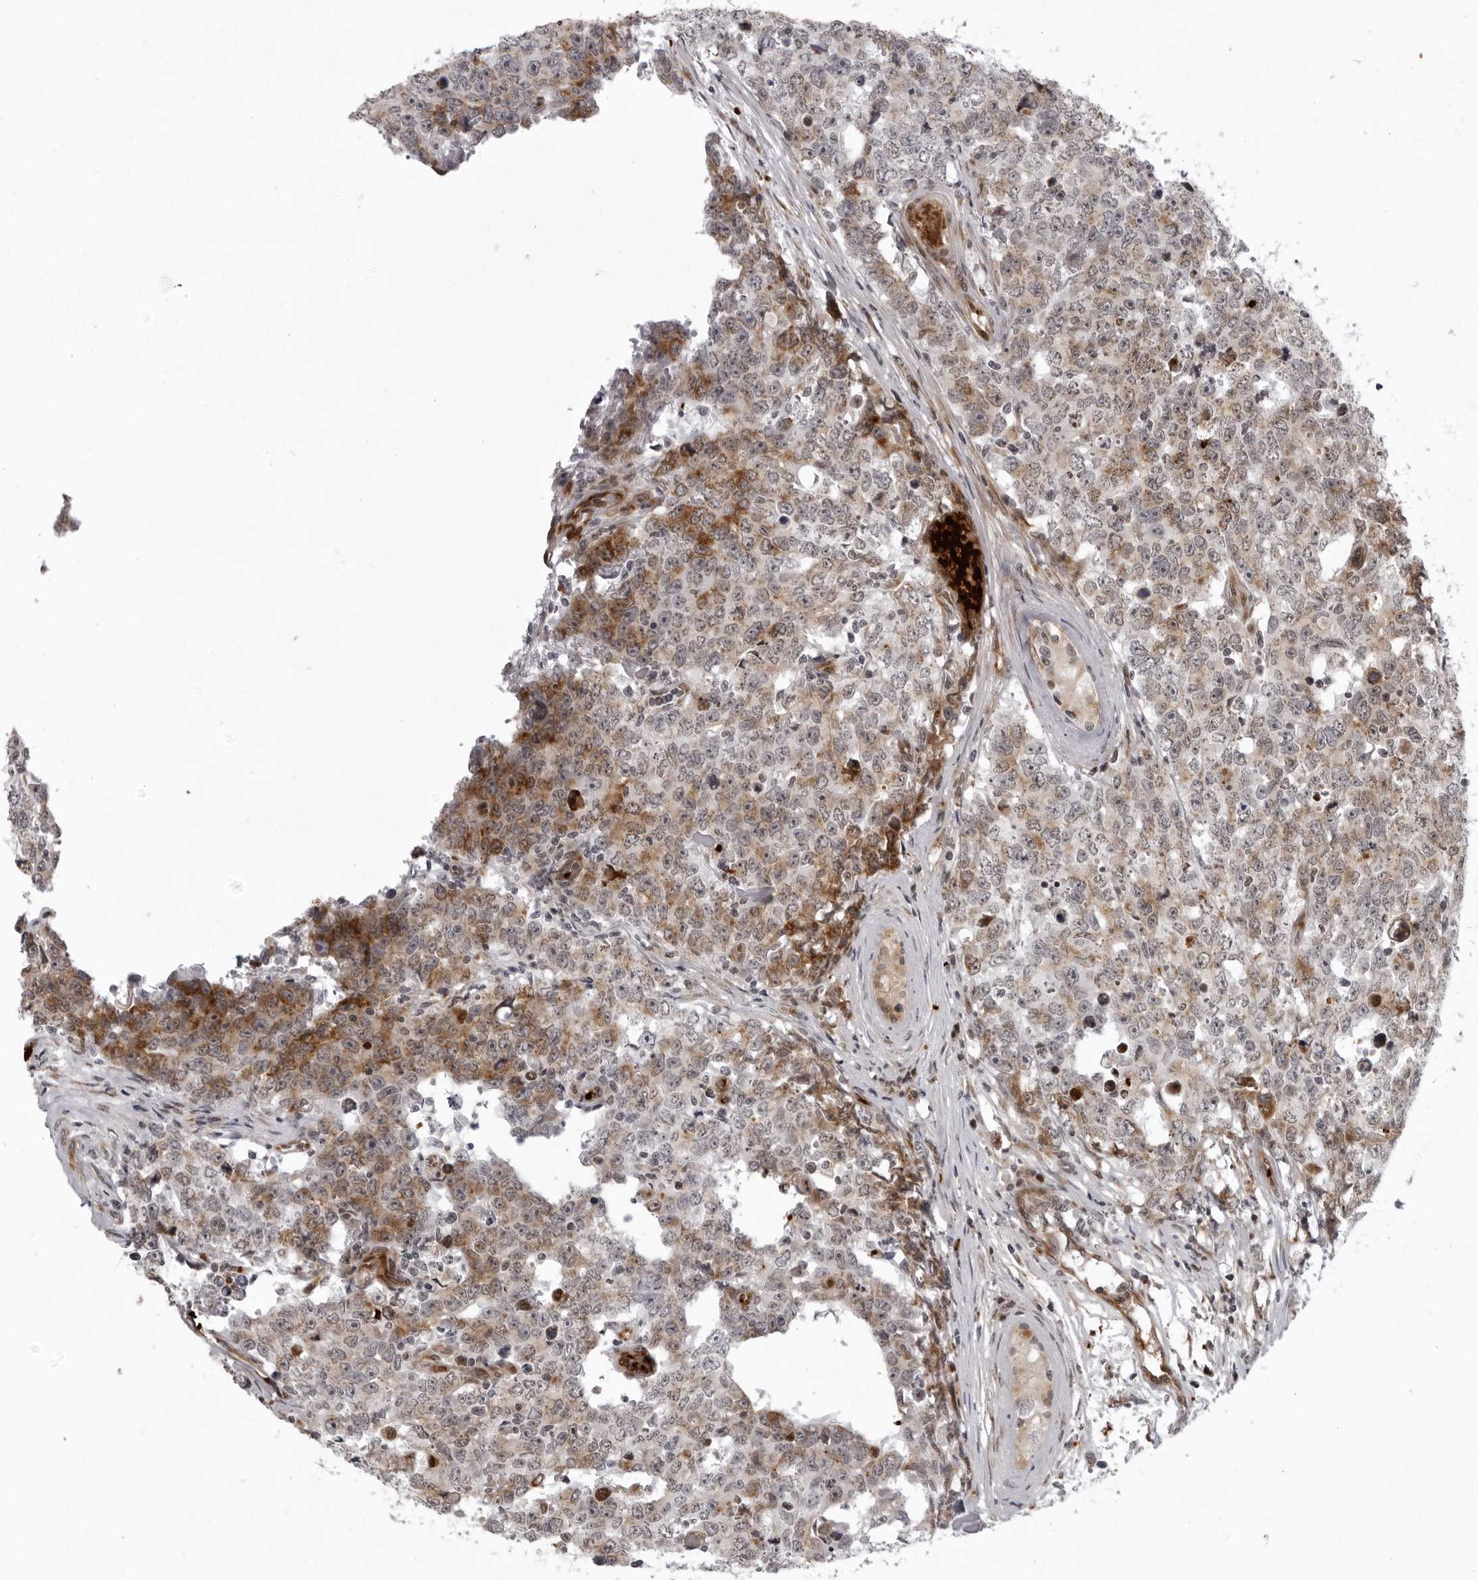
{"staining": {"intensity": "moderate", "quantity": "25%-75%", "location": "cytoplasmic/membranous"}, "tissue": "testis cancer", "cell_type": "Tumor cells", "image_type": "cancer", "snomed": [{"axis": "morphology", "description": "Carcinoma, Embryonal, NOS"}, {"axis": "topography", "description": "Testis"}], "caption": "DAB immunohistochemical staining of testis cancer (embryonal carcinoma) displays moderate cytoplasmic/membranous protein expression in about 25%-75% of tumor cells.", "gene": "THOP1", "patient": {"sex": "male", "age": 28}}